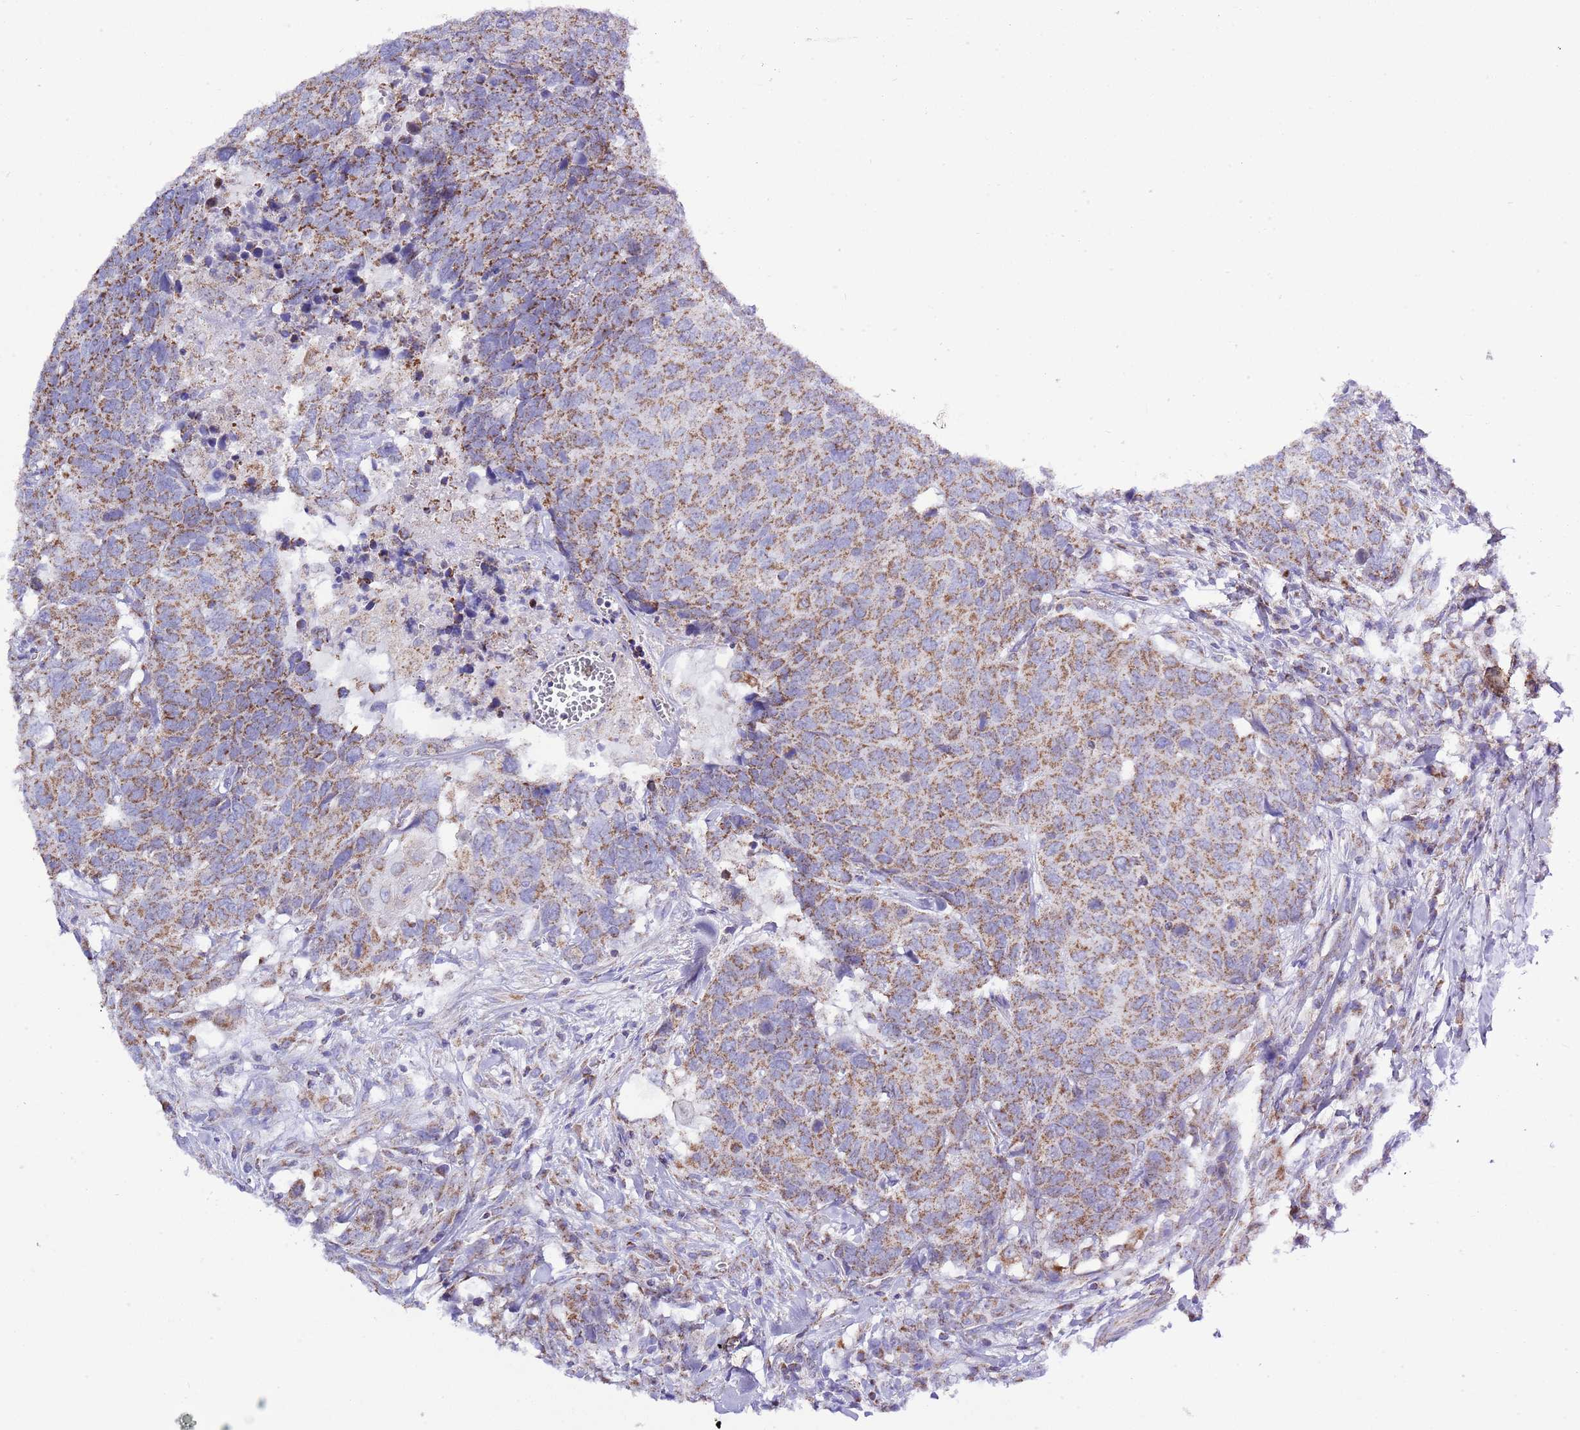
{"staining": {"intensity": "moderate", "quantity": ">75%", "location": "cytoplasmic/membranous"}, "tissue": "head and neck cancer", "cell_type": "Tumor cells", "image_type": "cancer", "snomed": [{"axis": "morphology", "description": "Normal tissue, NOS"}, {"axis": "morphology", "description": "Squamous cell carcinoma, NOS"}, {"axis": "topography", "description": "Skeletal muscle"}, {"axis": "topography", "description": "Vascular tissue"}, {"axis": "topography", "description": "Peripheral nerve tissue"}, {"axis": "topography", "description": "Head-Neck"}], "caption": "High-magnification brightfield microscopy of head and neck squamous cell carcinoma stained with DAB (3,3'-diaminobenzidine) (brown) and counterstained with hematoxylin (blue). tumor cells exhibit moderate cytoplasmic/membranous staining is appreciated in about>75% of cells. The staining was performed using DAB, with brown indicating positive protein expression. Nuclei are stained blue with hematoxylin.", "gene": "TEKTIP1", "patient": {"sex": "male", "age": 66}}